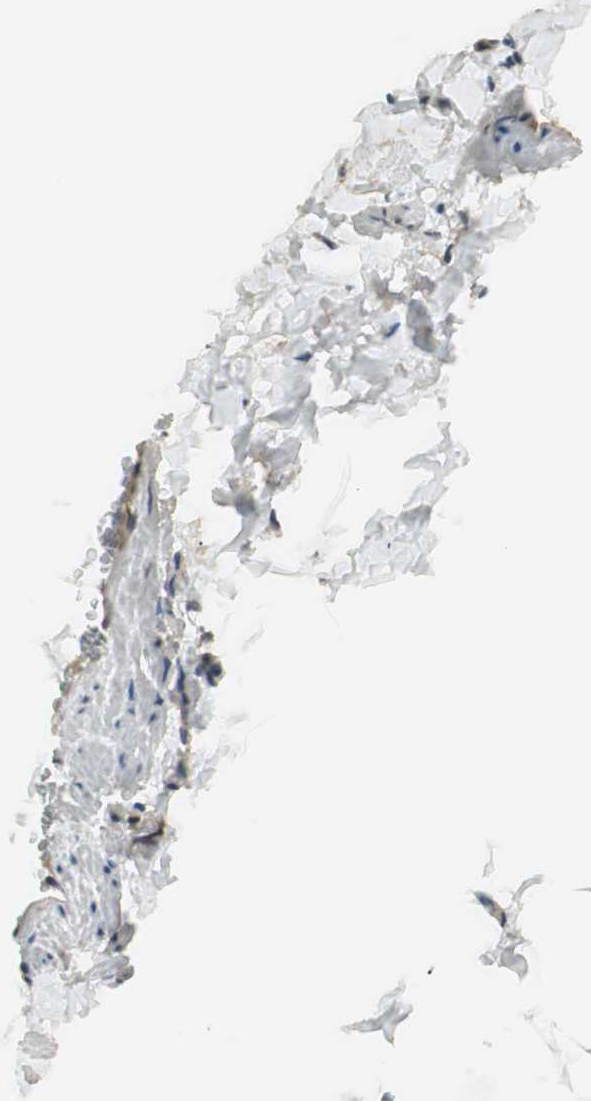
{"staining": {"intensity": "weak", "quantity": "25%-75%", "location": "cytoplasmic/membranous"}, "tissue": "adipose tissue", "cell_type": "Adipocytes", "image_type": "normal", "snomed": [{"axis": "morphology", "description": "Normal tissue, NOS"}, {"axis": "topography", "description": "Vascular tissue"}], "caption": "Immunohistochemistry histopathology image of unremarkable human adipose tissue stained for a protein (brown), which displays low levels of weak cytoplasmic/membranous positivity in approximately 25%-75% of adipocytes.", "gene": "ITGB4", "patient": {"sex": "male", "age": 41}}